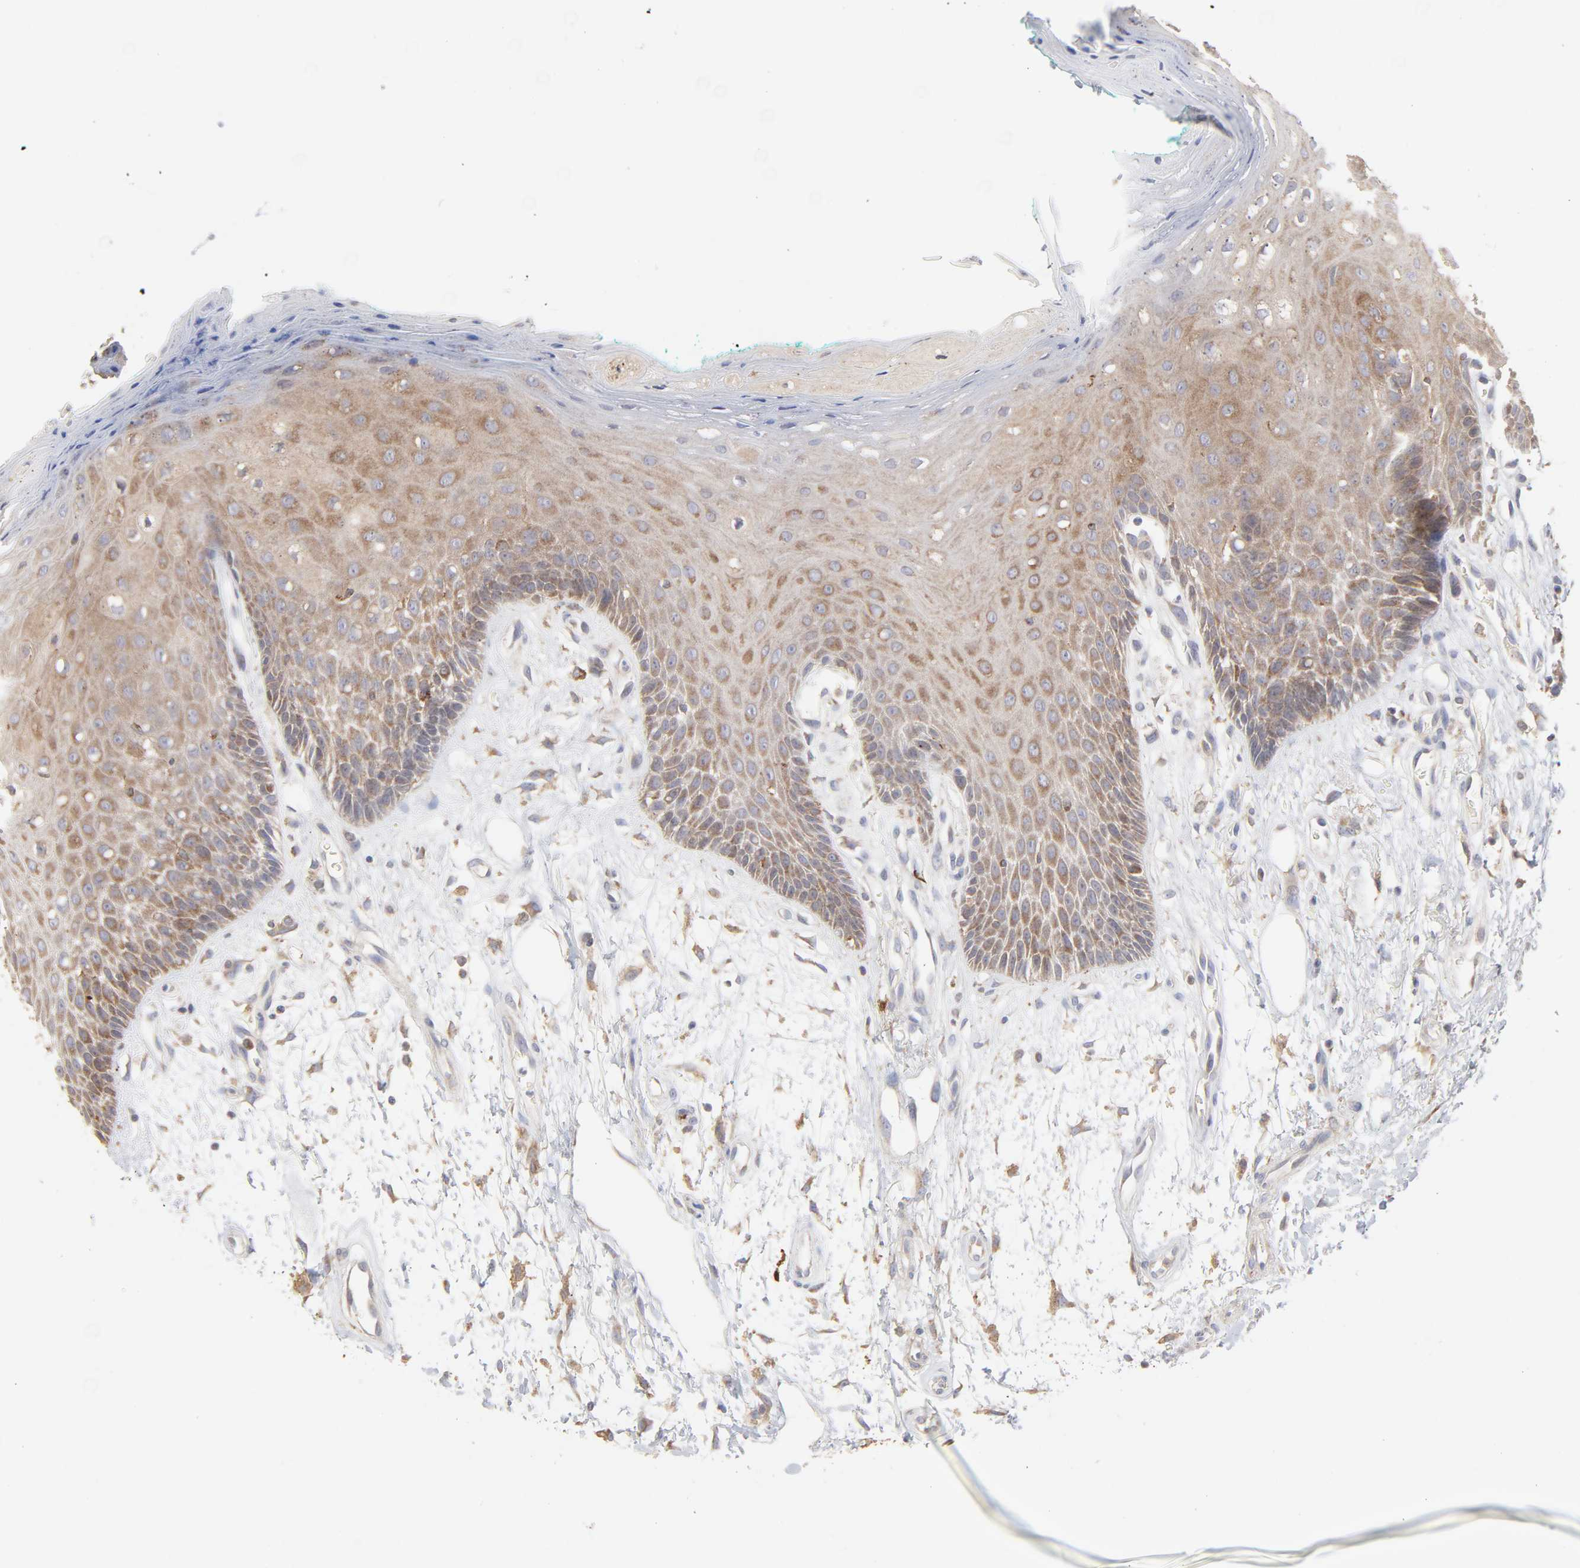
{"staining": {"intensity": "moderate", "quantity": ">75%", "location": "cytoplasmic/membranous"}, "tissue": "oral mucosa", "cell_type": "Squamous epithelial cells", "image_type": "normal", "snomed": [{"axis": "morphology", "description": "Normal tissue, NOS"}, {"axis": "morphology", "description": "Squamous cell carcinoma, NOS"}, {"axis": "topography", "description": "Skeletal muscle"}, {"axis": "topography", "description": "Oral tissue"}, {"axis": "topography", "description": "Head-Neck"}], "caption": "Oral mucosa stained with a brown dye demonstrates moderate cytoplasmic/membranous positive expression in approximately >75% of squamous epithelial cells.", "gene": "PPFIBP2", "patient": {"sex": "female", "age": 84}}